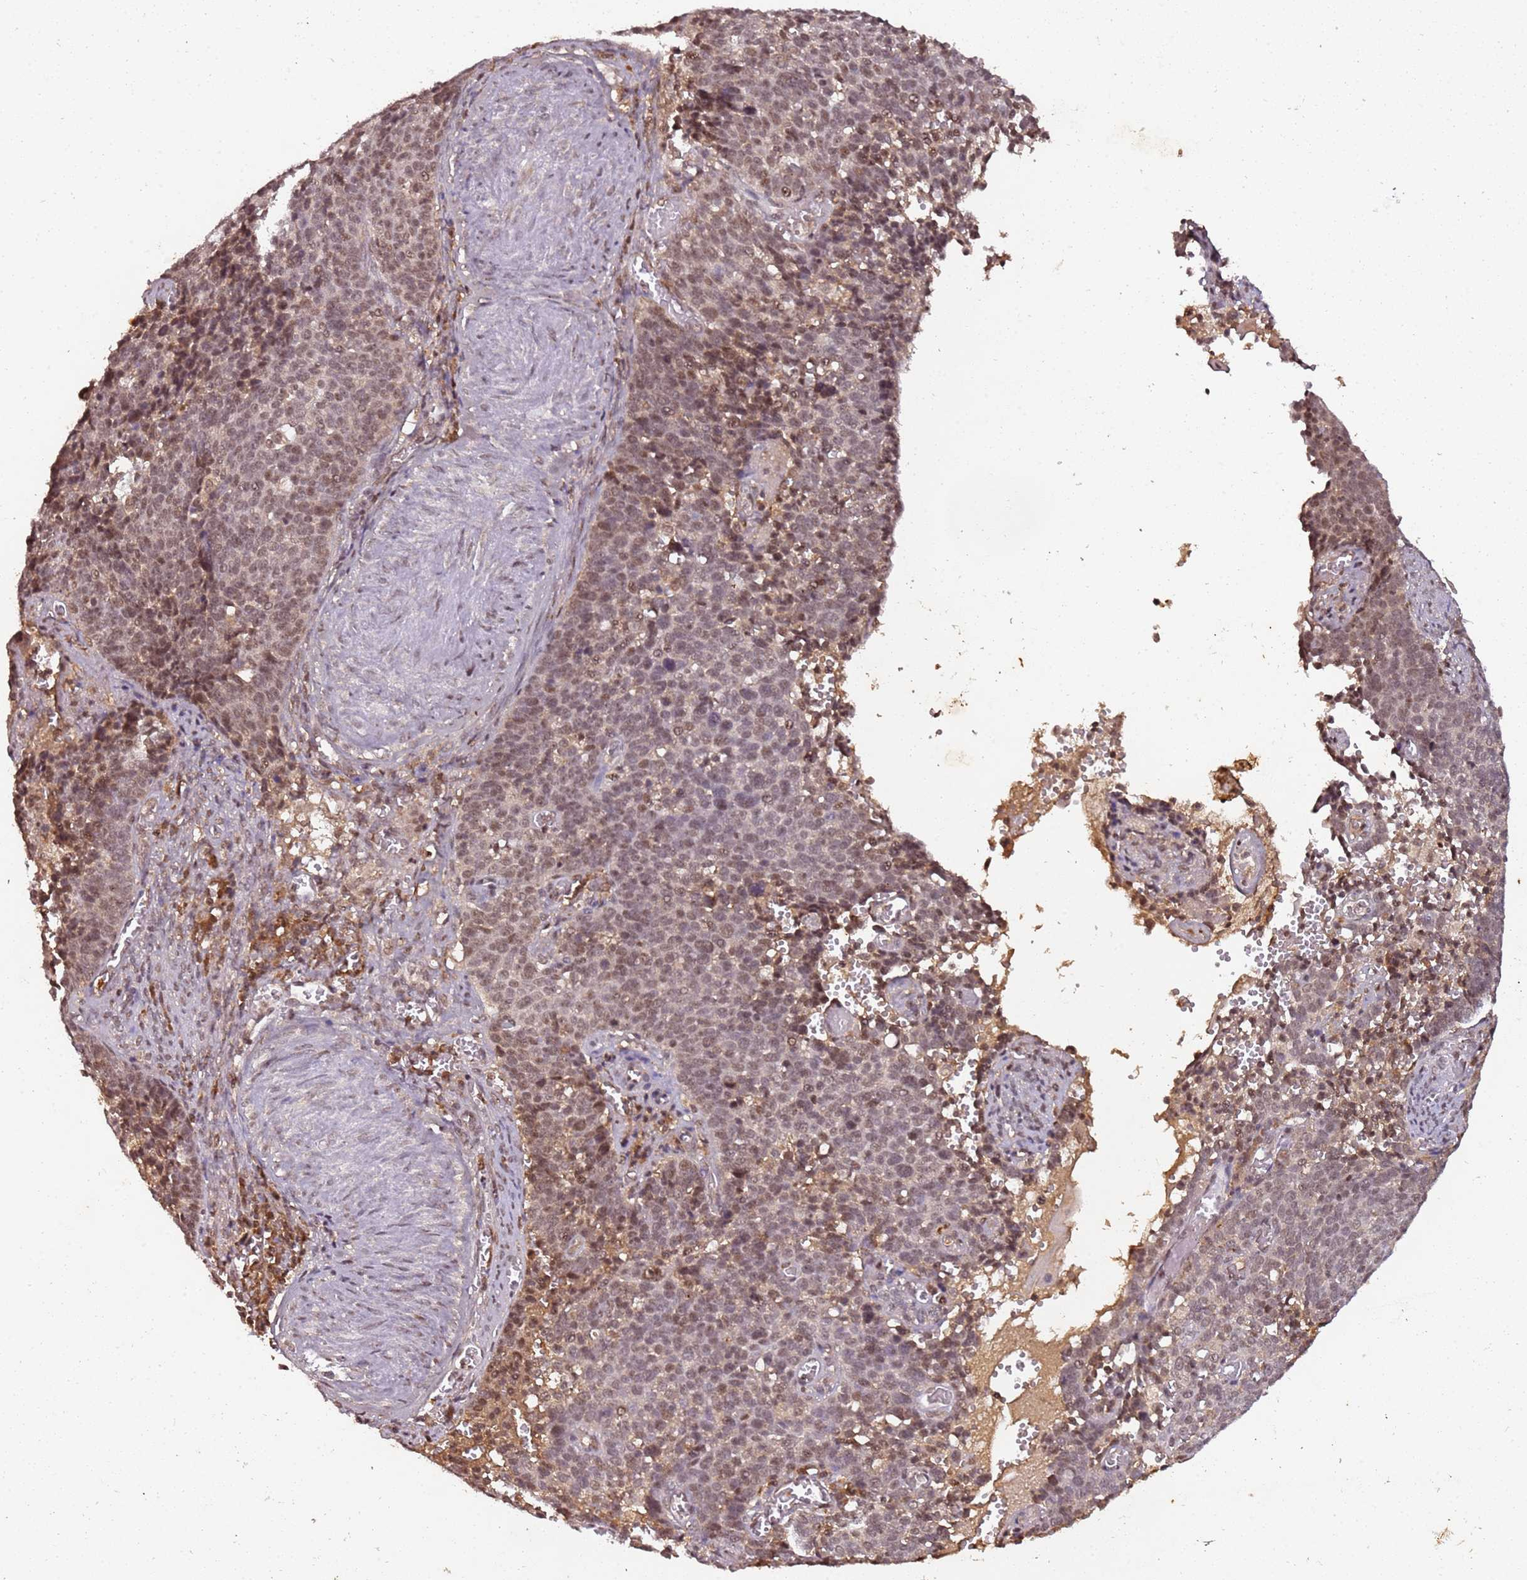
{"staining": {"intensity": "moderate", "quantity": "25%-75%", "location": "nuclear"}, "tissue": "cervical cancer", "cell_type": "Tumor cells", "image_type": "cancer", "snomed": [{"axis": "morphology", "description": "Normal tissue, NOS"}, {"axis": "morphology", "description": "Squamous cell carcinoma, NOS"}, {"axis": "topography", "description": "Cervix"}], "caption": "Moderate nuclear protein staining is appreciated in approximately 25%-75% of tumor cells in cervical cancer.", "gene": "COL1A2", "patient": {"sex": "female", "age": 39}}